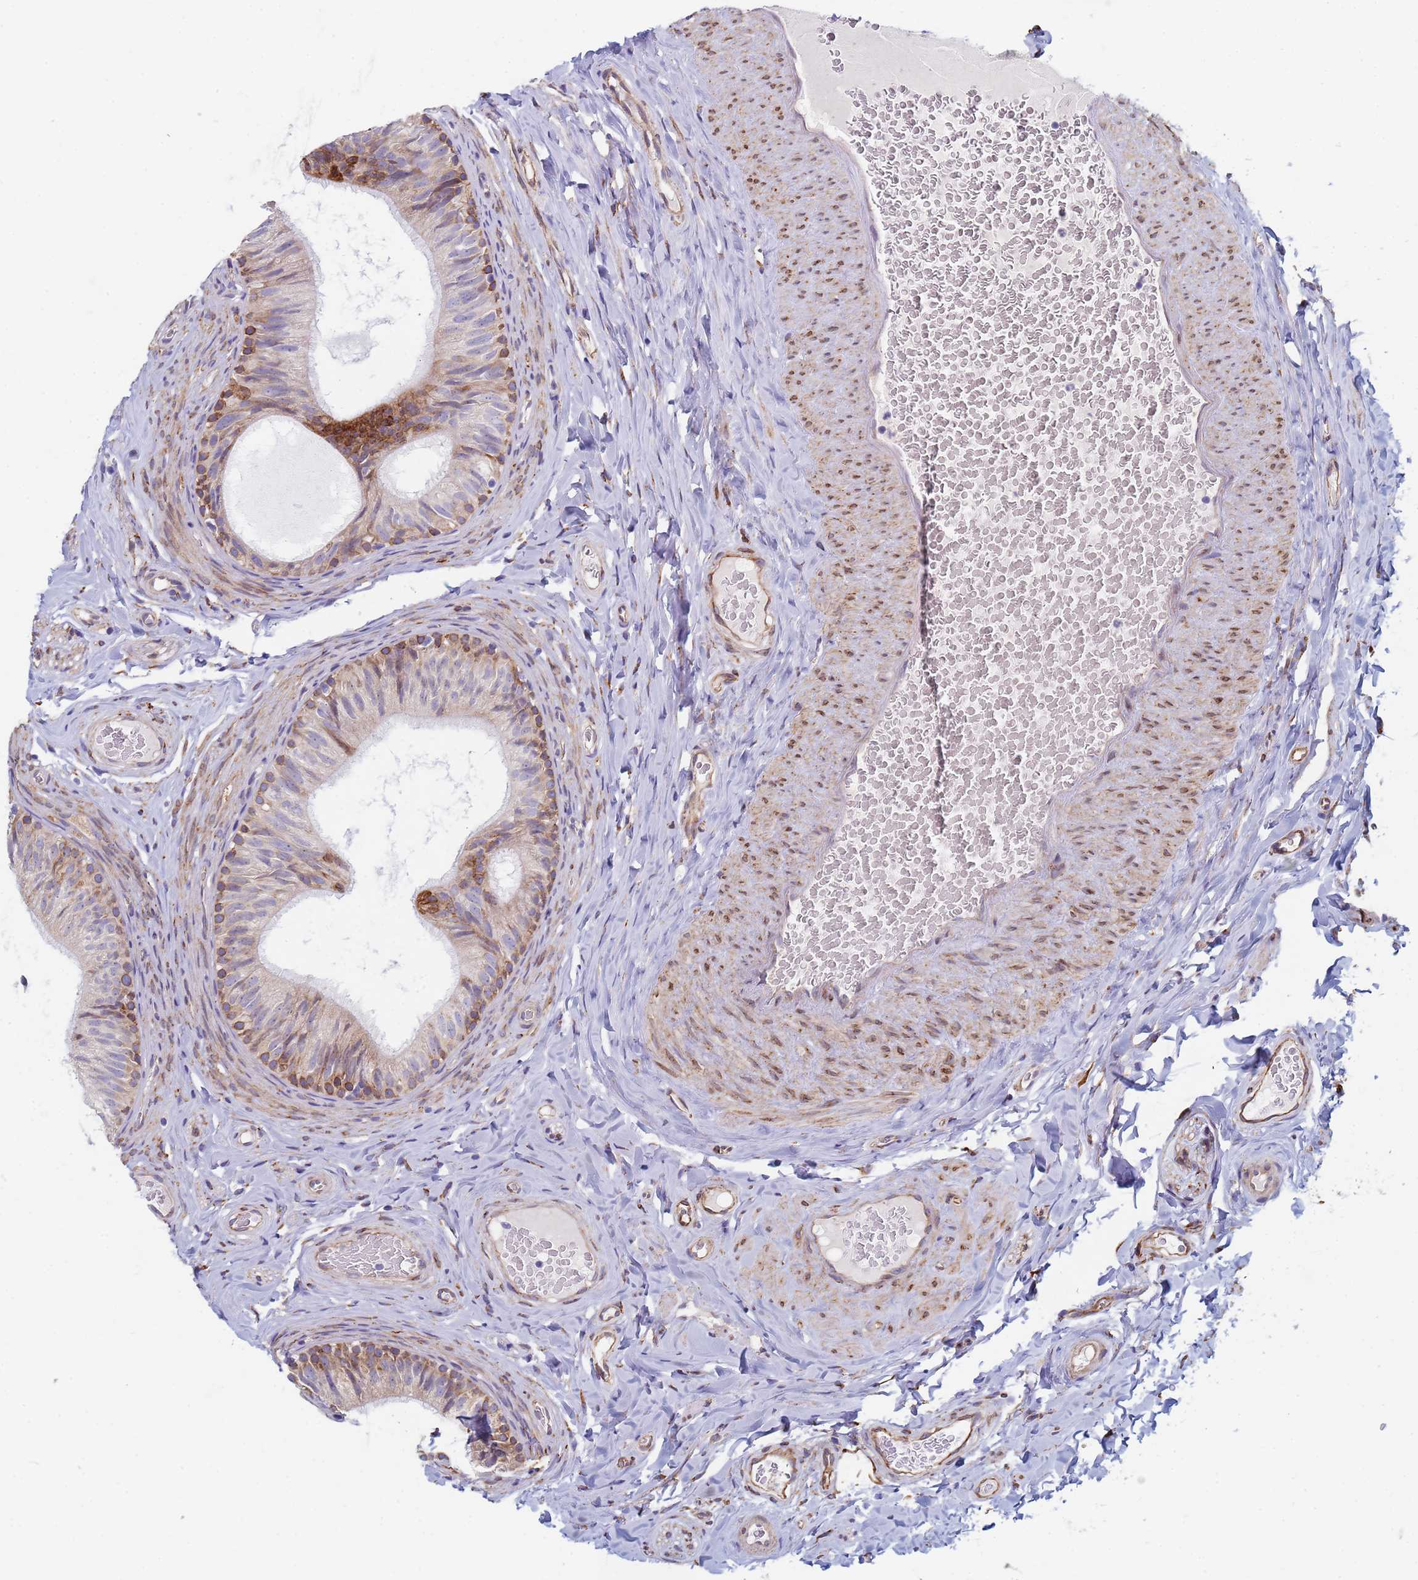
{"staining": {"intensity": "moderate", "quantity": "<25%", "location": "cytoplasmic/membranous"}, "tissue": "epididymis", "cell_type": "Glandular cells", "image_type": "normal", "snomed": [{"axis": "morphology", "description": "Normal tissue, NOS"}, {"axis": "topography", "description": "Epididymis"}], "caption": "Protein staining of benign epididymis displays moderate cytoplasmic/membranous positivity in about <25% of glandular cells. (brown staining indicates protein expression, while blue staining denotes nuclei).", "gene": "GDAP2", "patient": {"sex": "male", "age": 34}}